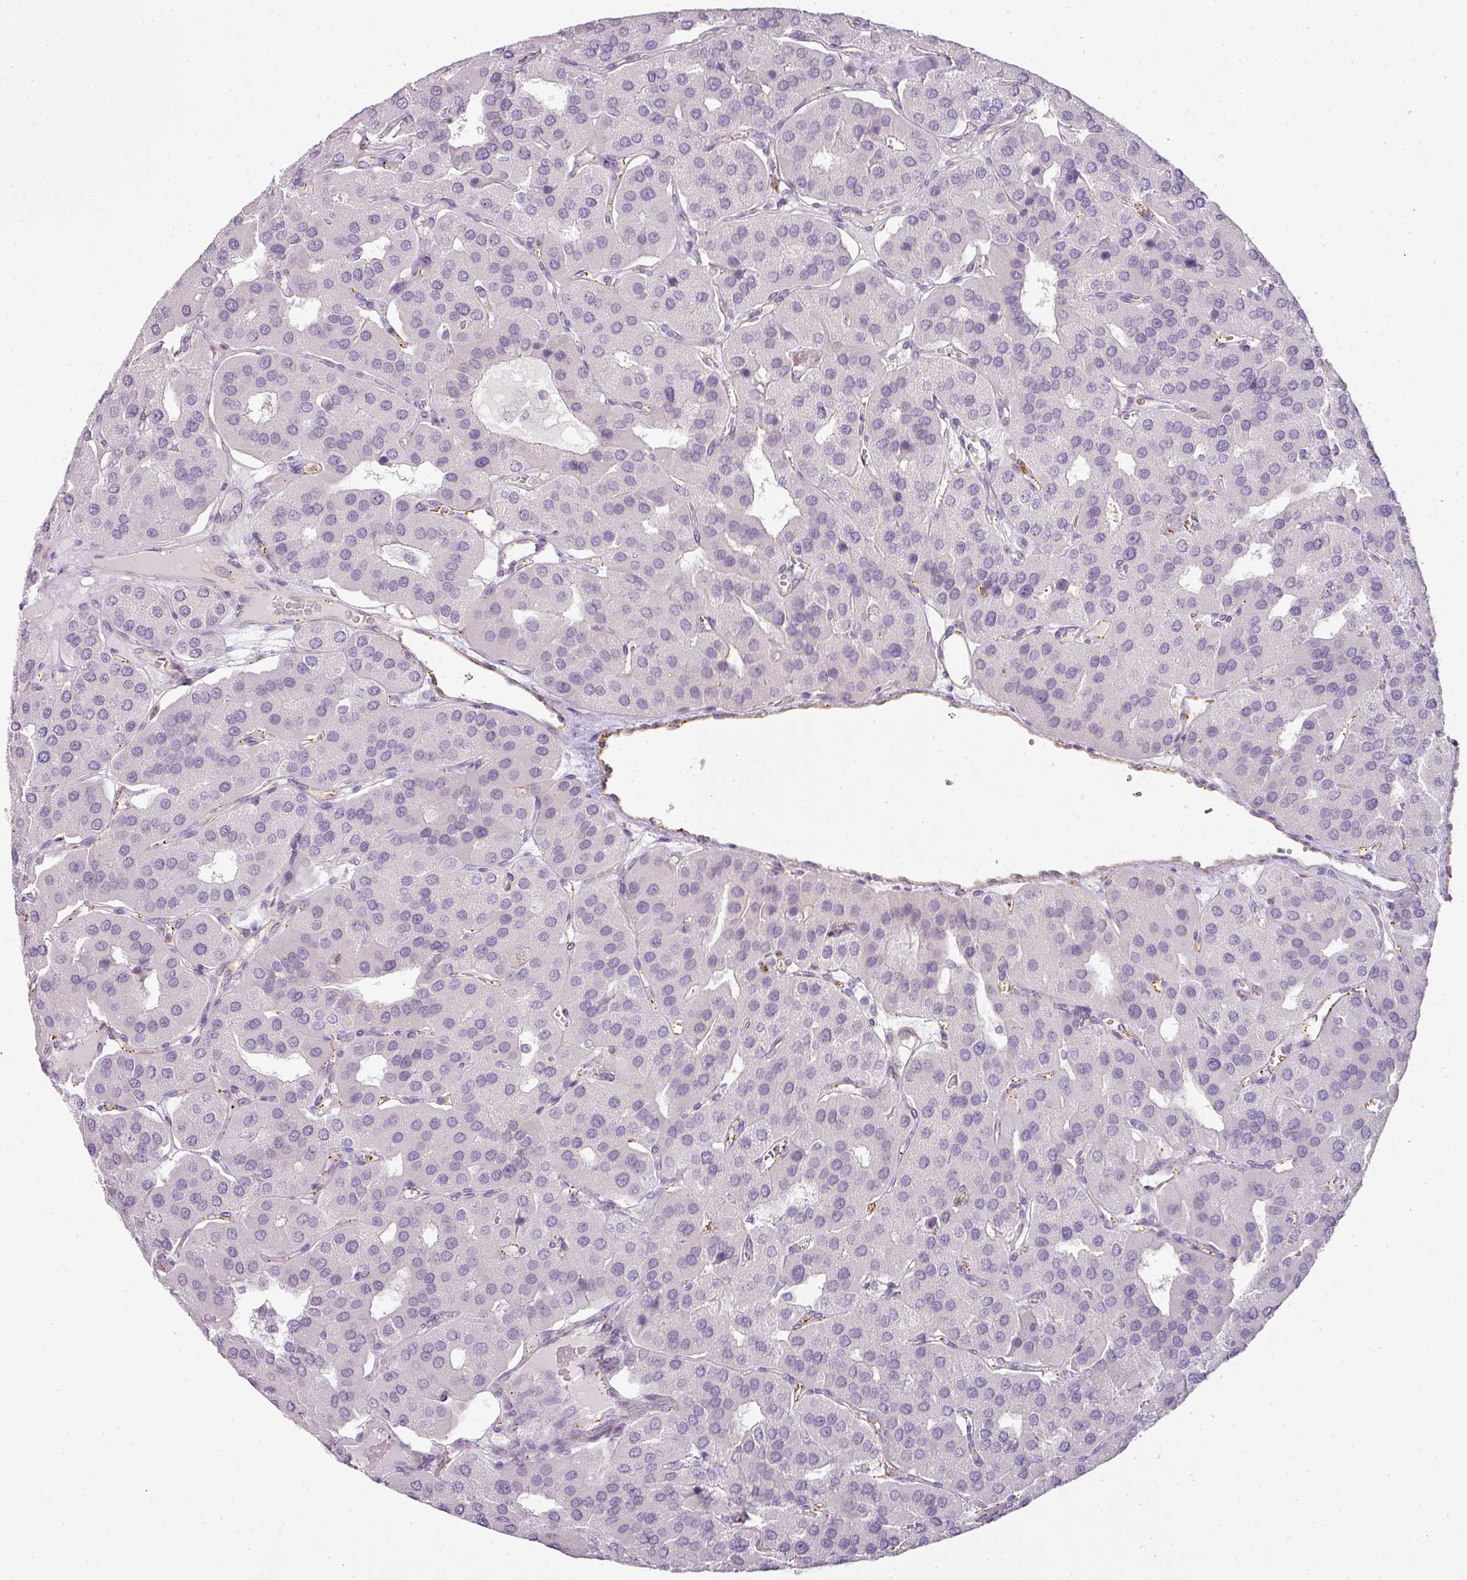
{"staining": {"intensity": "negative", "quantity": "none", "location": "none"}, "tissue": "parathyroid gland", "cell_type": "Glandular cells", "image_type": "normal", "snomed": [{"axis": "morphology", "description": "Normal tissue, NOS"}, {"axis": "morphology", "description": "Adenoma, NOS"}, {"axis": "topography", "description": "Parathyroid gland"}], "caption": "High magnification brightfield microscopy of benign parathyroid gland stained with DAB (brown) and counterstained with hematoxylin (blue): glandular cells show no significant positivity.", "gene": "TMEM42", "patient": {"sex": "female", "age": 86}}